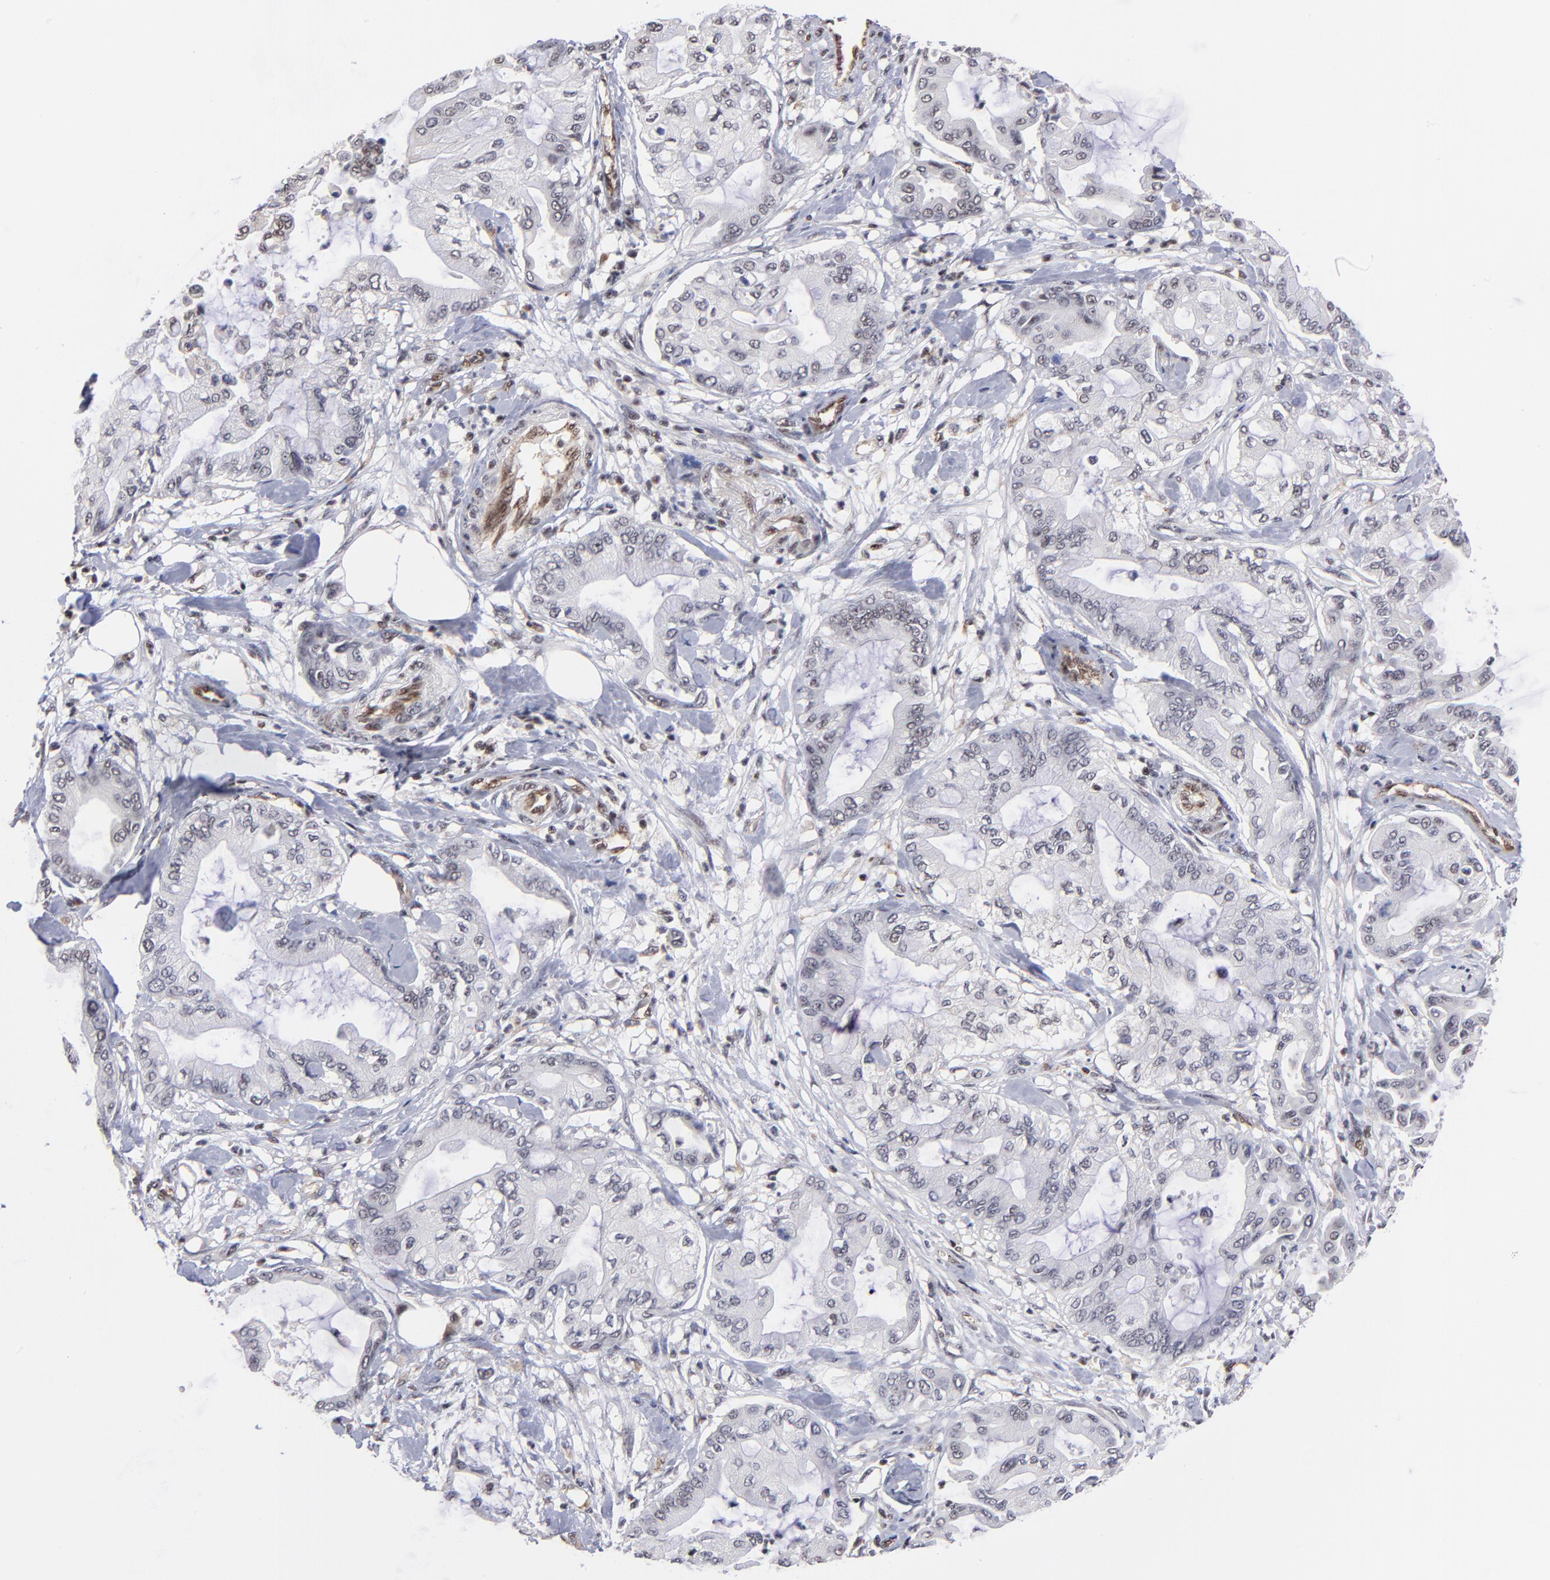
{"staining": {"intensity": "negative", "quantity": "none", "location": "none"}, "tissue": "pancreatic cancer", "cell_type": "Tumor cells", "image_type": "cancer", "snomed": [{"axis": "morphology", "description": "Adenocarcinoma, NOS"}, {"axis": "morphology", "description": "Adenocarcinoma, metastatic, NOS"}, {"axis": "topography", "description": "Lymph node"}, {"axis": "topography", "description": "Pancreas"}, {"axis": "topography", "description": "Duodenum"}], "caption": "An image of human metastatic adenocarcinoma (pancreatic) is negative for staining in tumor cells.", "gene": "GABPA", "patient": {"sex": "female", "age": 64}}